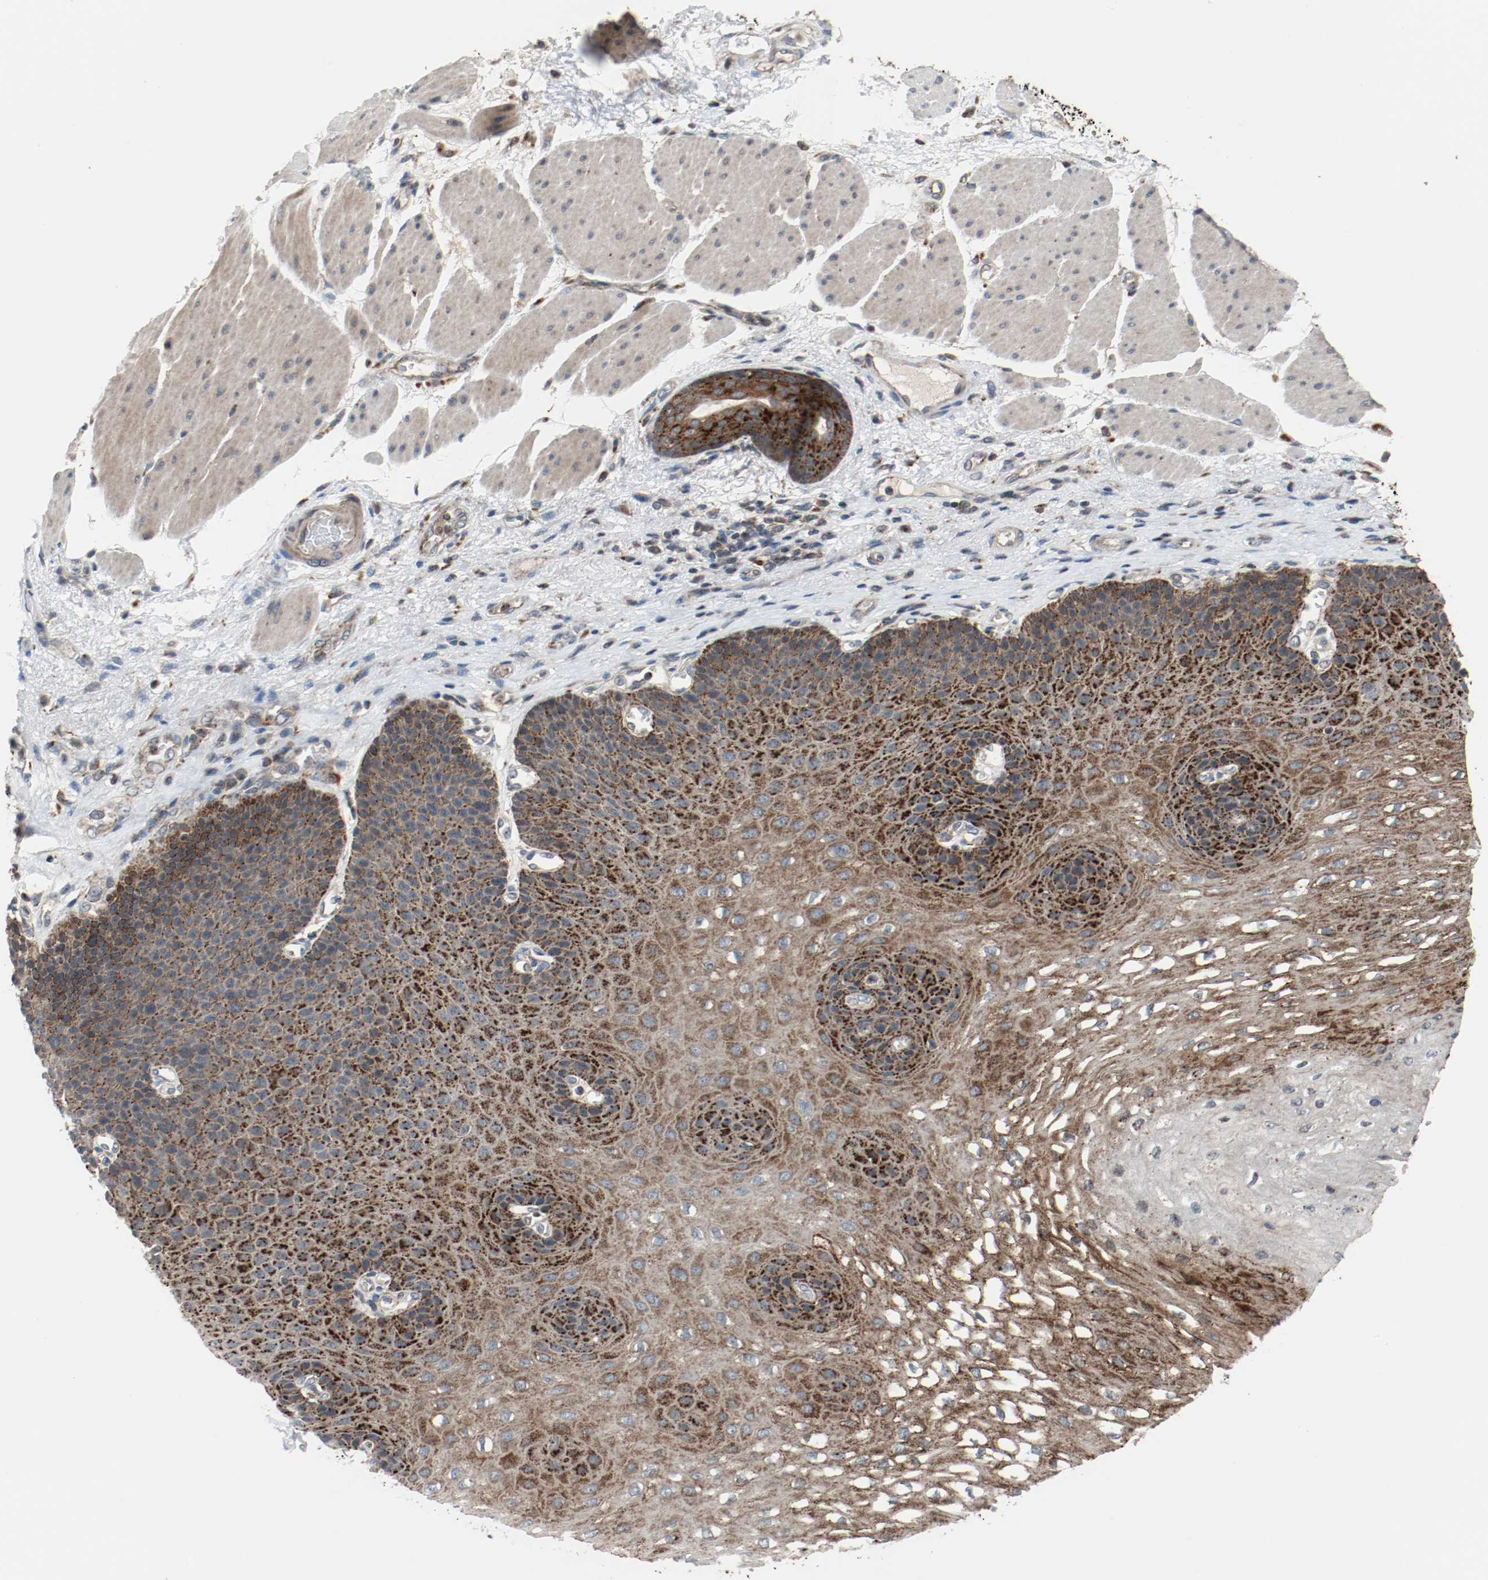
{"staining": {"intensity": "strong", "quantity": ">75%", "location": "cytoplasmic/membranous"}, "tissue": "esophagus", "cell_type": "Squamous epithelial cells", "image_type": "normal", "snomed": [{"axis": "morphology", "description": "Normal tissue, NOS"}, {"axis": "topography", "description": "Esophagus"}], "caption": "DAB (3,3'-diaminobenzidine) immunohistochemical staining of benign human esophagus displays strong cytoplasmic/membranous protein staining in about >75% of squamous epithelial cells.", "gene": "LAMP2", "patient": {"sex": "female", "age": 72}}